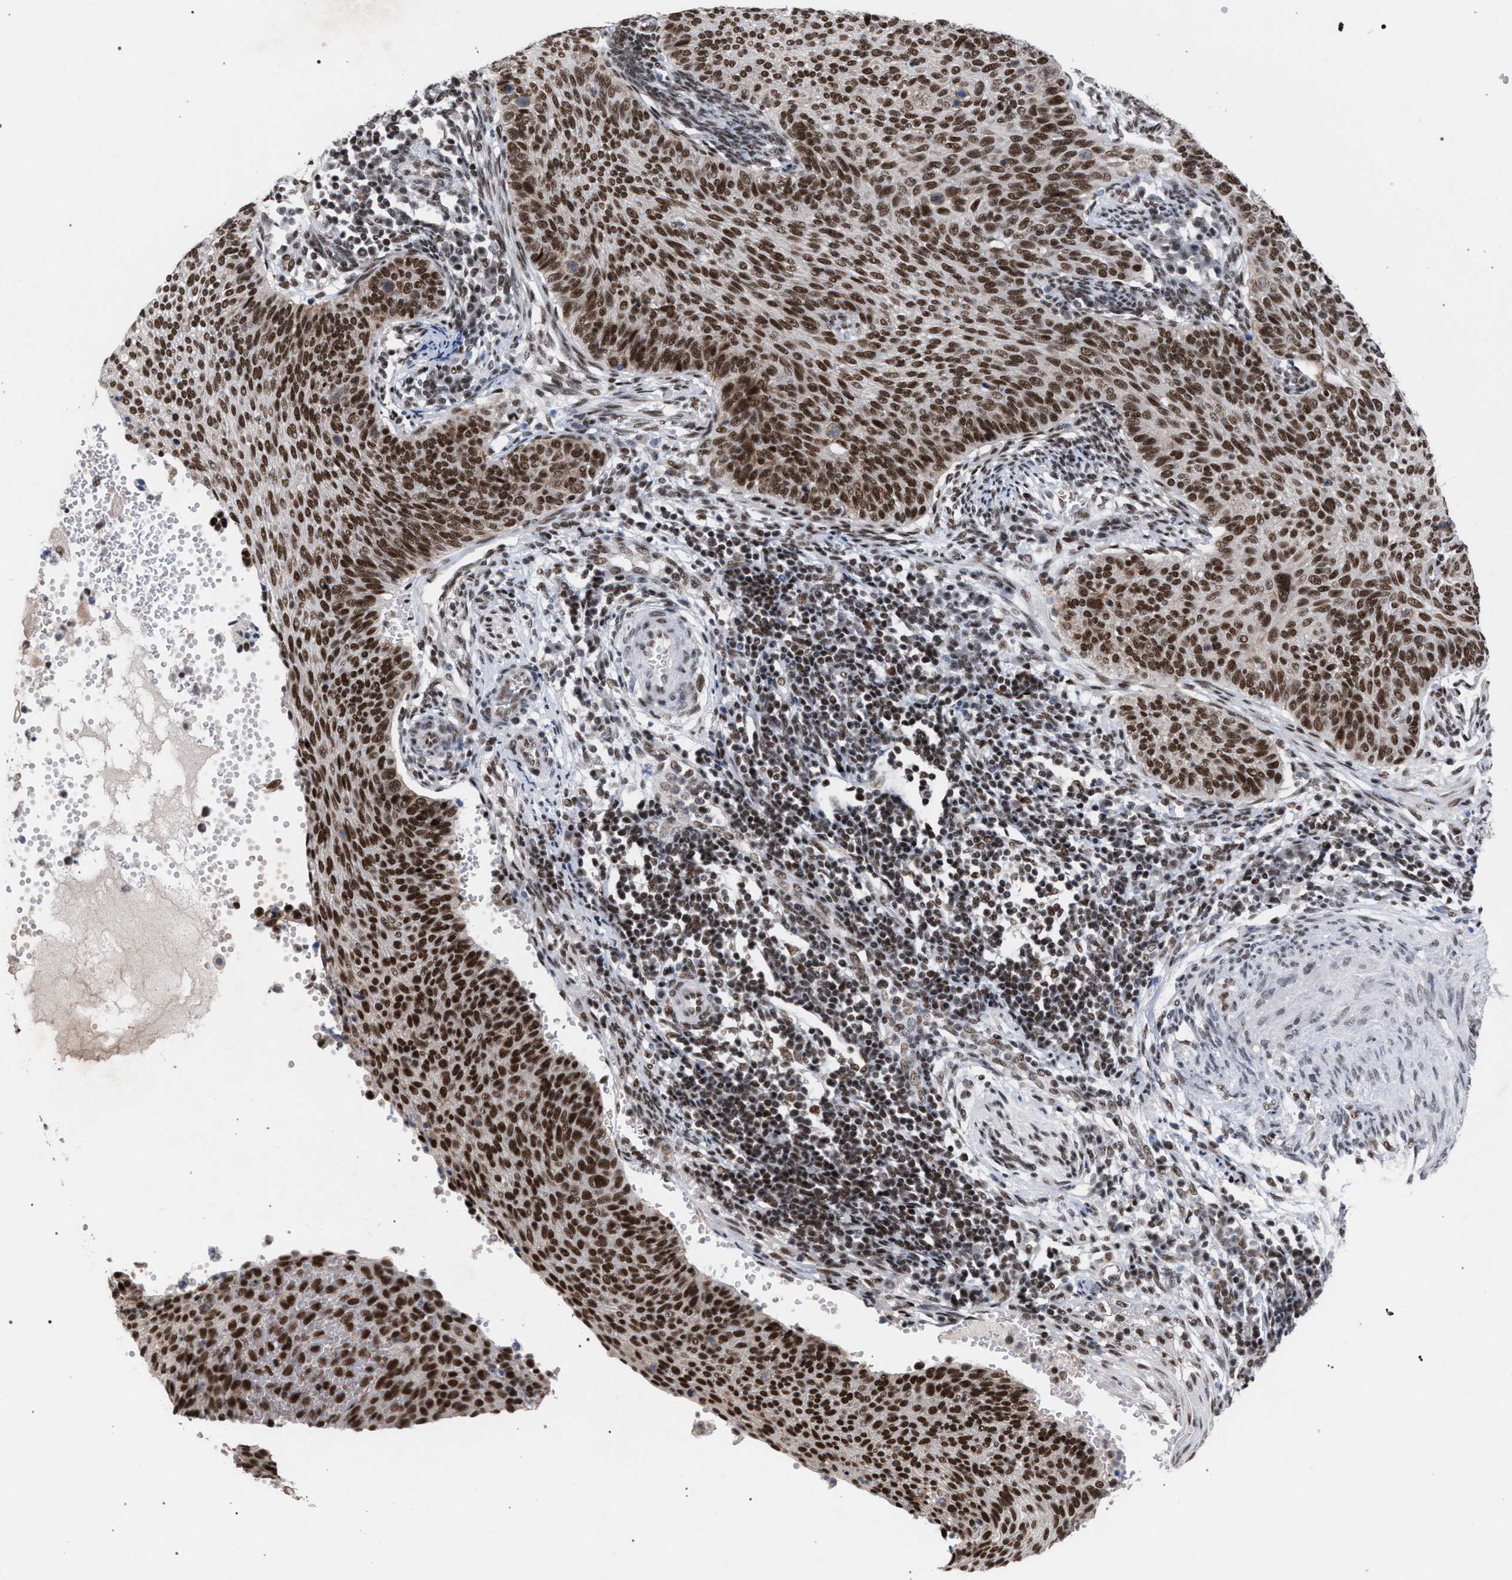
{"staining": {"intensity": "strong", "quantity": ">75%", "location": "nuclear"}, "tissue": "cervical cancer", "cell_type": "Tumor cells", "image_type": "cancer", "snomed": [{"axis": "morphology", "description": "Squamous cell carcinoma, NOS"}, {"axis": "topography", "description": "Cervix"}], "caption": "Strong nuclear protein positivity is seen in about >75% of tumor cells in squamous cell carcinoma (cervical).", "gene": "SCAF4", "patient": {"sex": "female", "age": 70}}